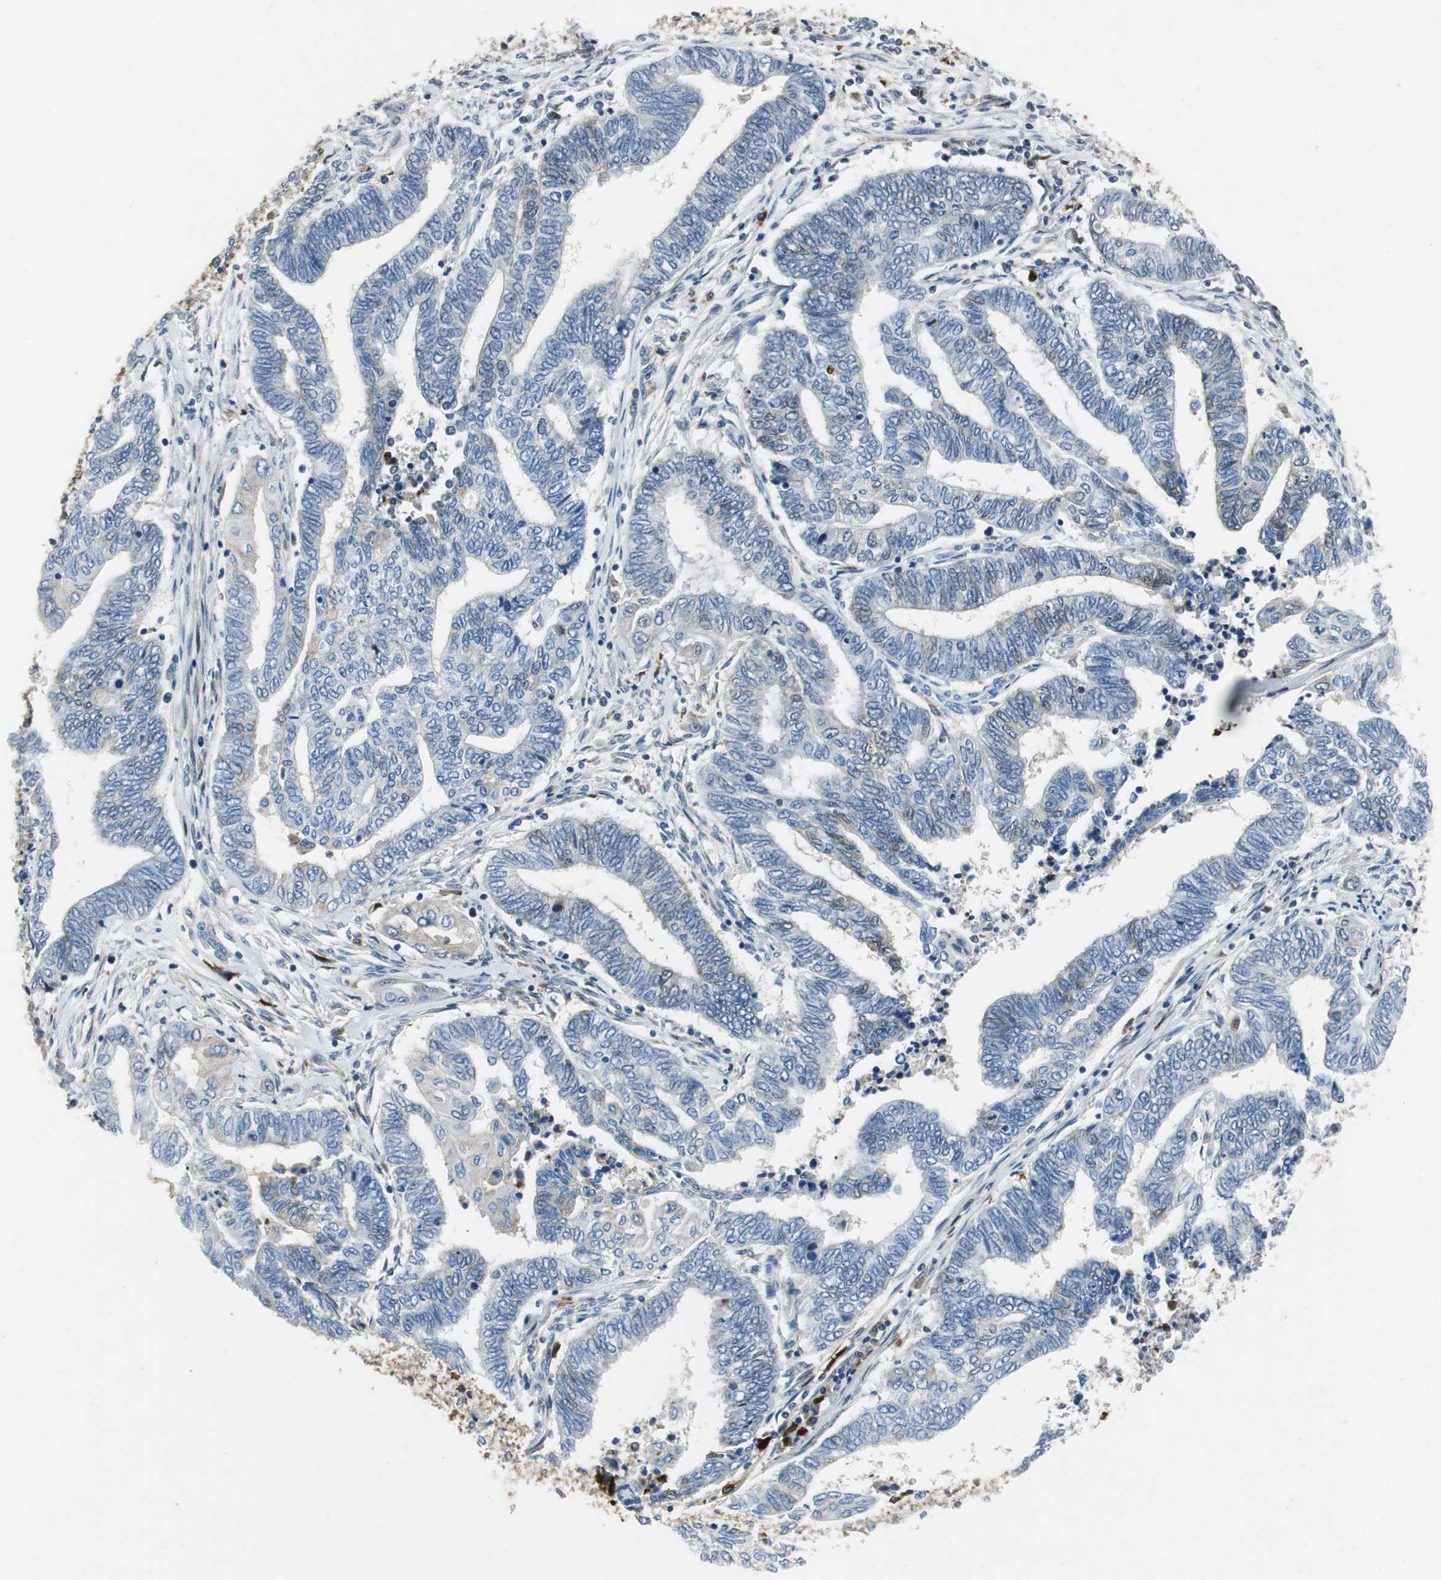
{"staining": {"intensity": "negative", "quantity": "none", "location": "none"}, "tissue": "endometrial cancer", "cell_type": "Tumor cells", "image_type": "cancer", "snomed": [{"axis": "morphology", "description": "Adenocarcinoma, NOS"}, {"axis": "topography", "description": "Uterus"}, {"axis": "topography", "description": "Endometrium"}], "caption": "The micrograph demonstrates no significant positivity in tumor cells of endometrial adenocarcinoma.", "gene": "ORM1", "patient": {"sex": "female", "age": 70}}